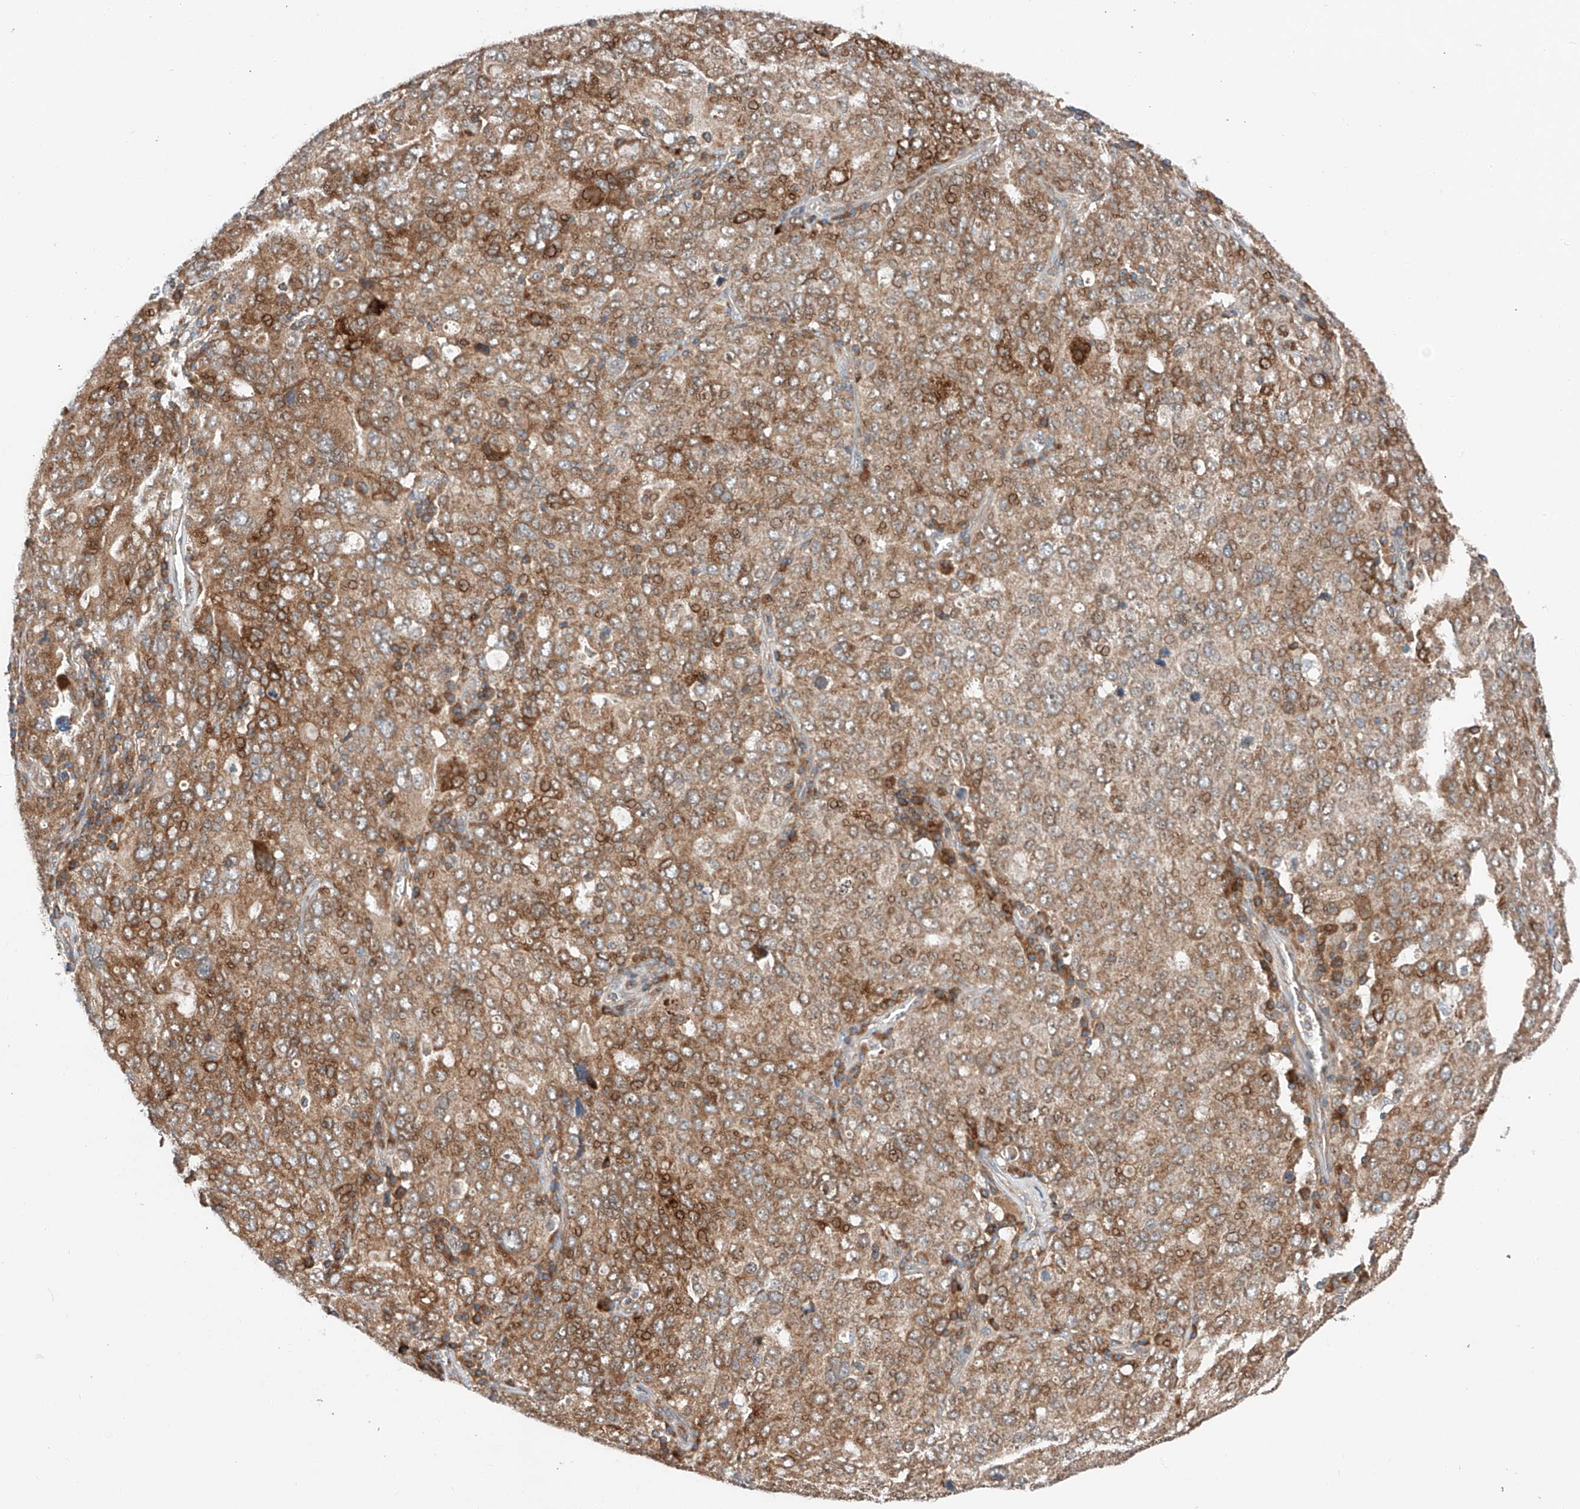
{"staining": {"intensity": "moderate", "quantity": ">75%", "location": "cytoplasmic/membranous"}, "tissue": "ovarian cancer", "cell_type": "Tumor cells", "image_type": "cancer", "snomed": [{"axis": "morphology", "description": "Carcinoma, endometroid"}, {"axis": "topography", "description": "Ovary"}], "caption": "Immunohistochemistry (IHC) photomicrograph of neoplastic tissue: ovarian cancer (endometroid carcinoma) stained using immunohistochemistry (IHC) demonstrates medium levels of moderate protein expression localized specifically in the cytoplasmic/membranous of tumor cells, appearing as a cytoplasmic/membranous brown color.", "gene": "RUSC1", "patient": {"sex": "female", "age": 62}}